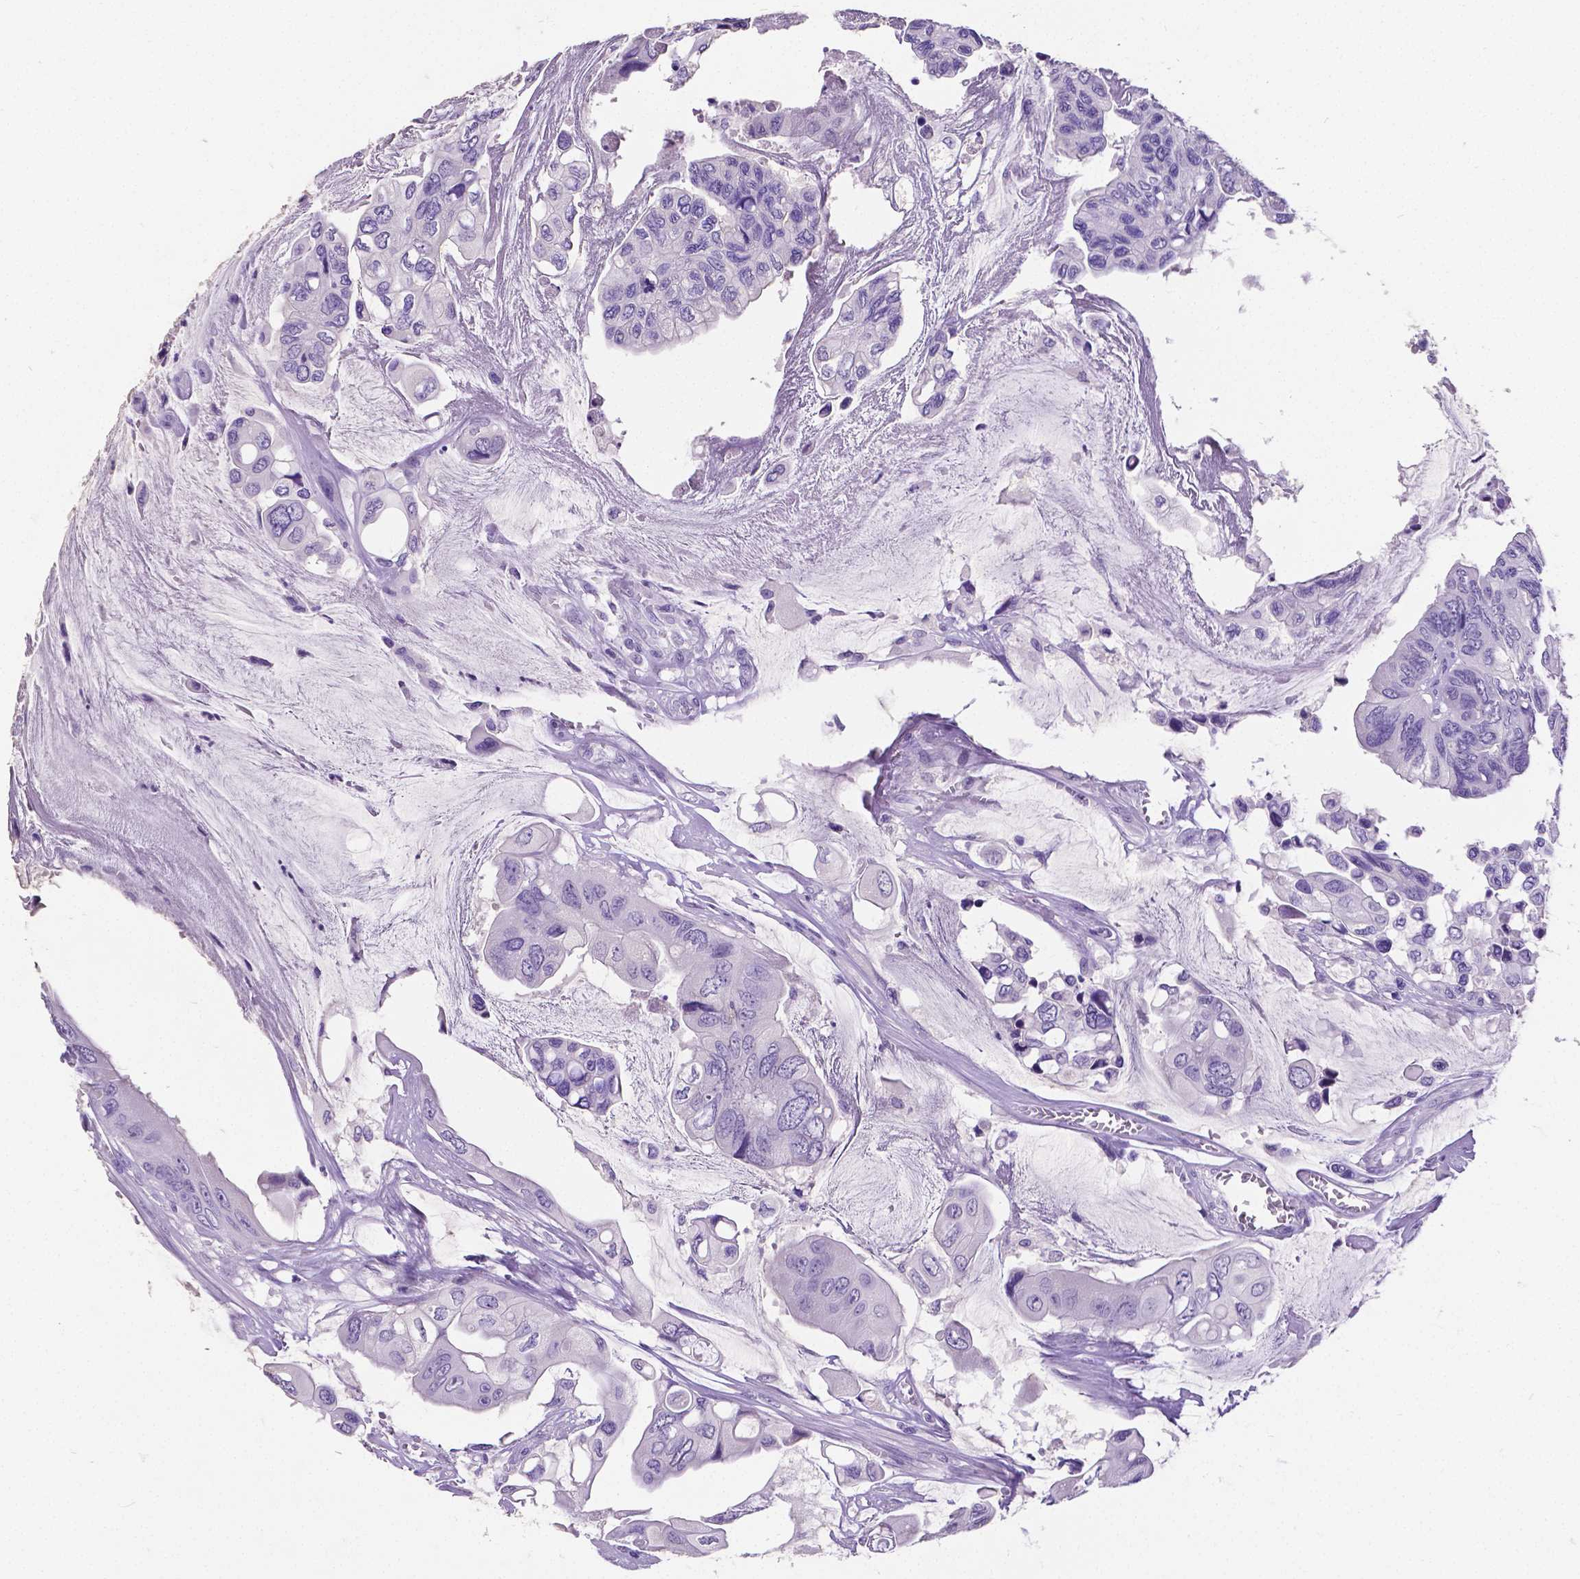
{"staining": {"intensity": "negative", "quantity": "none", "location": "none"}, "tissue": "colorectal cancer", "cell_type": "Tumor cells", "image_type": "cancer", "snomed": [{"axis": "morphology", "description": "Adenocarcinoma, NOS"}, {"axis": "topography", "description": "Rectum"}], "caption": "DAB (3,3'-diaminobenzidine) immunohistochemical staining of colorectal cancer (adenocarcinoma) demonstrates no significant expression in tumor cells.", "gene": "SATB2", "patient": {"sex": "male", "age": 63}}